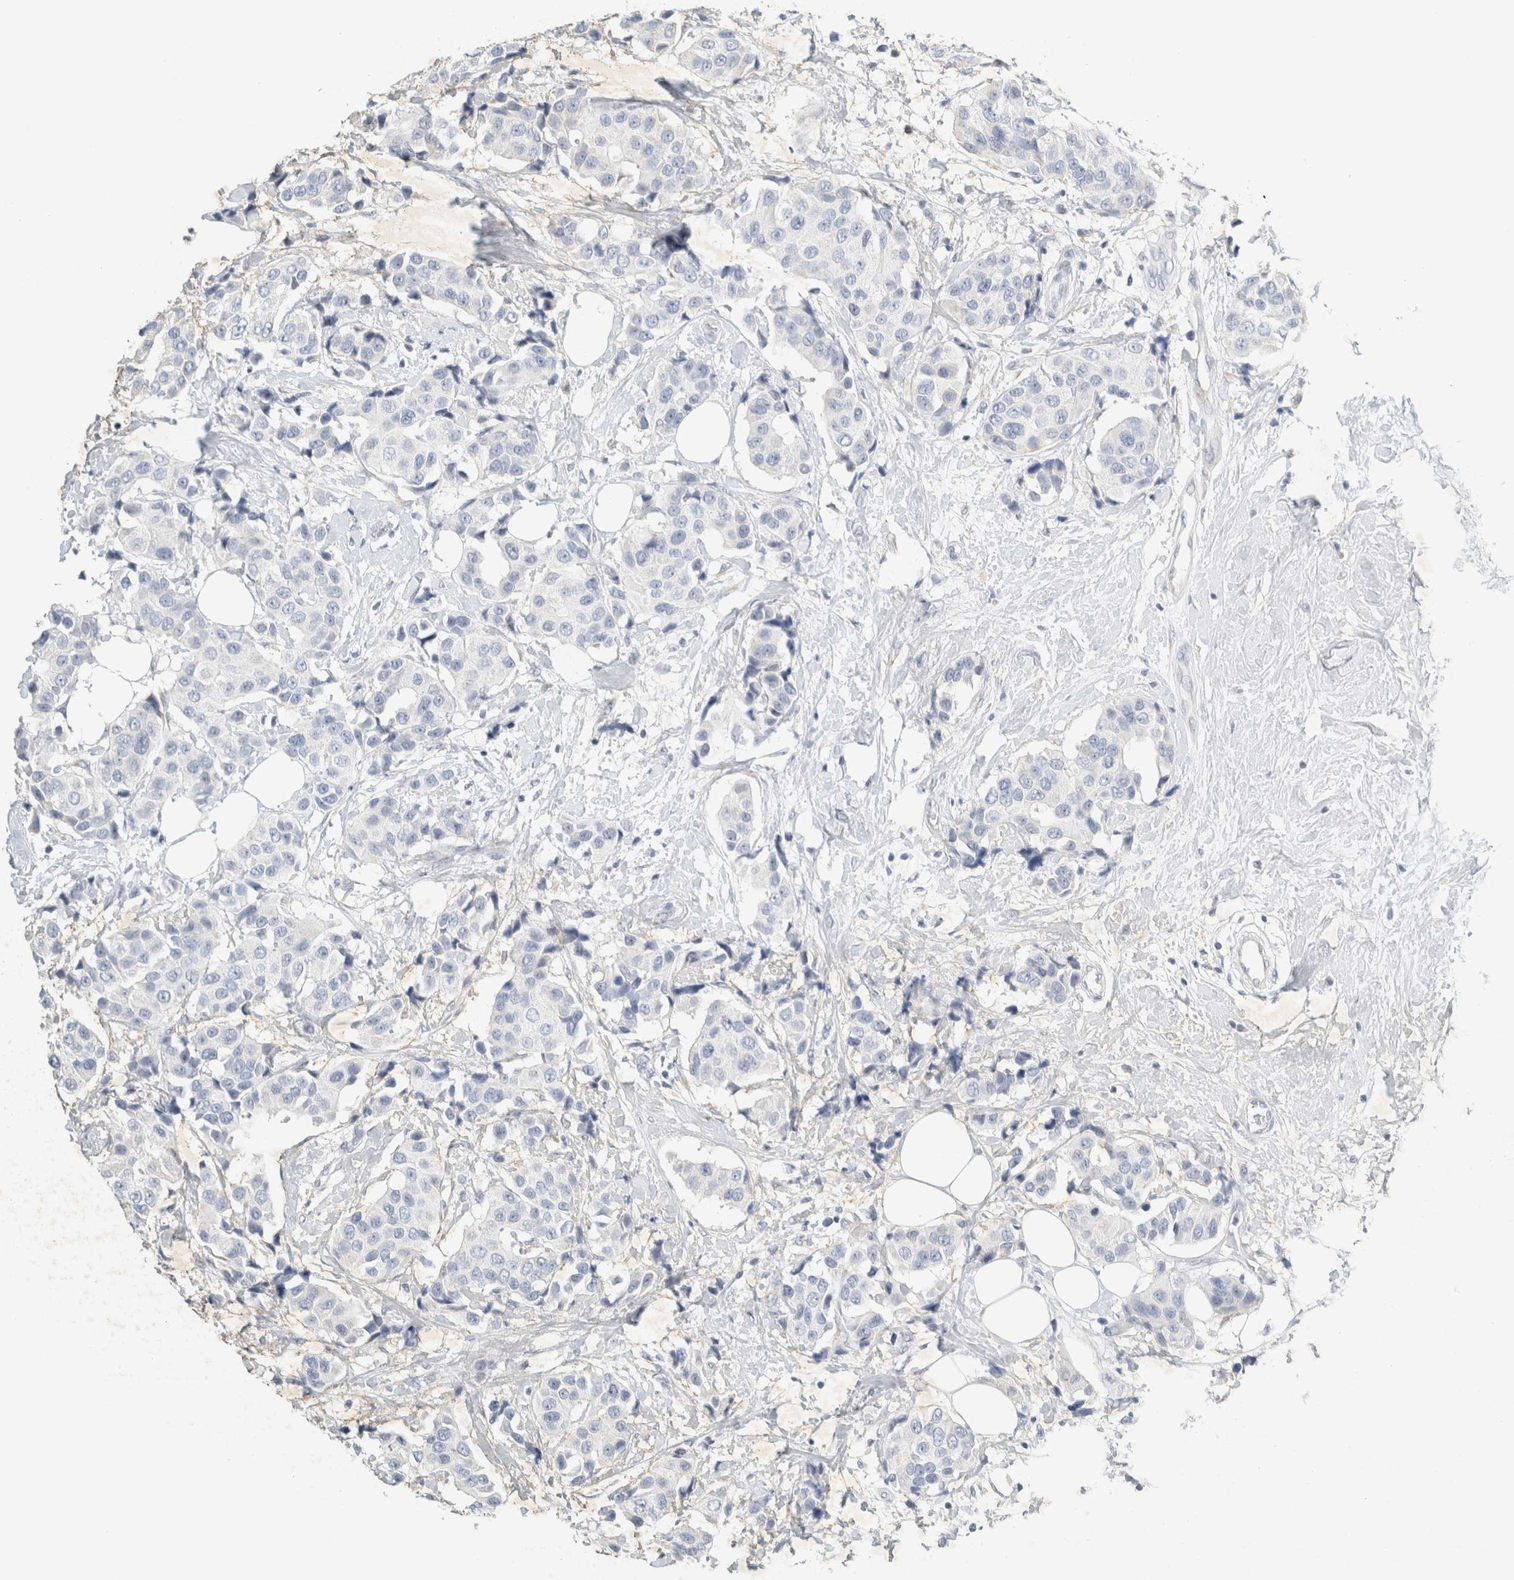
{"staining": {"intensity": "negative", "quantity": "none", "location": "none"}, "tissue": "breast cancer", "cell_type": "Tumor cells", "image_type": "cancer", "snomed": [{"axis": "morphology", "description": "Normal tissue, NOS"}, {"axis": "morphology", "description": "Duct carcinoma"}, {"axis": "topography", "description": "Breast"}], "caption": "A micrograph of human breast invasive ductal carcinoma is negative for staining in tumor cells.", "gene": "NEFM", "patient": {"sex": "female", "age": 39}}